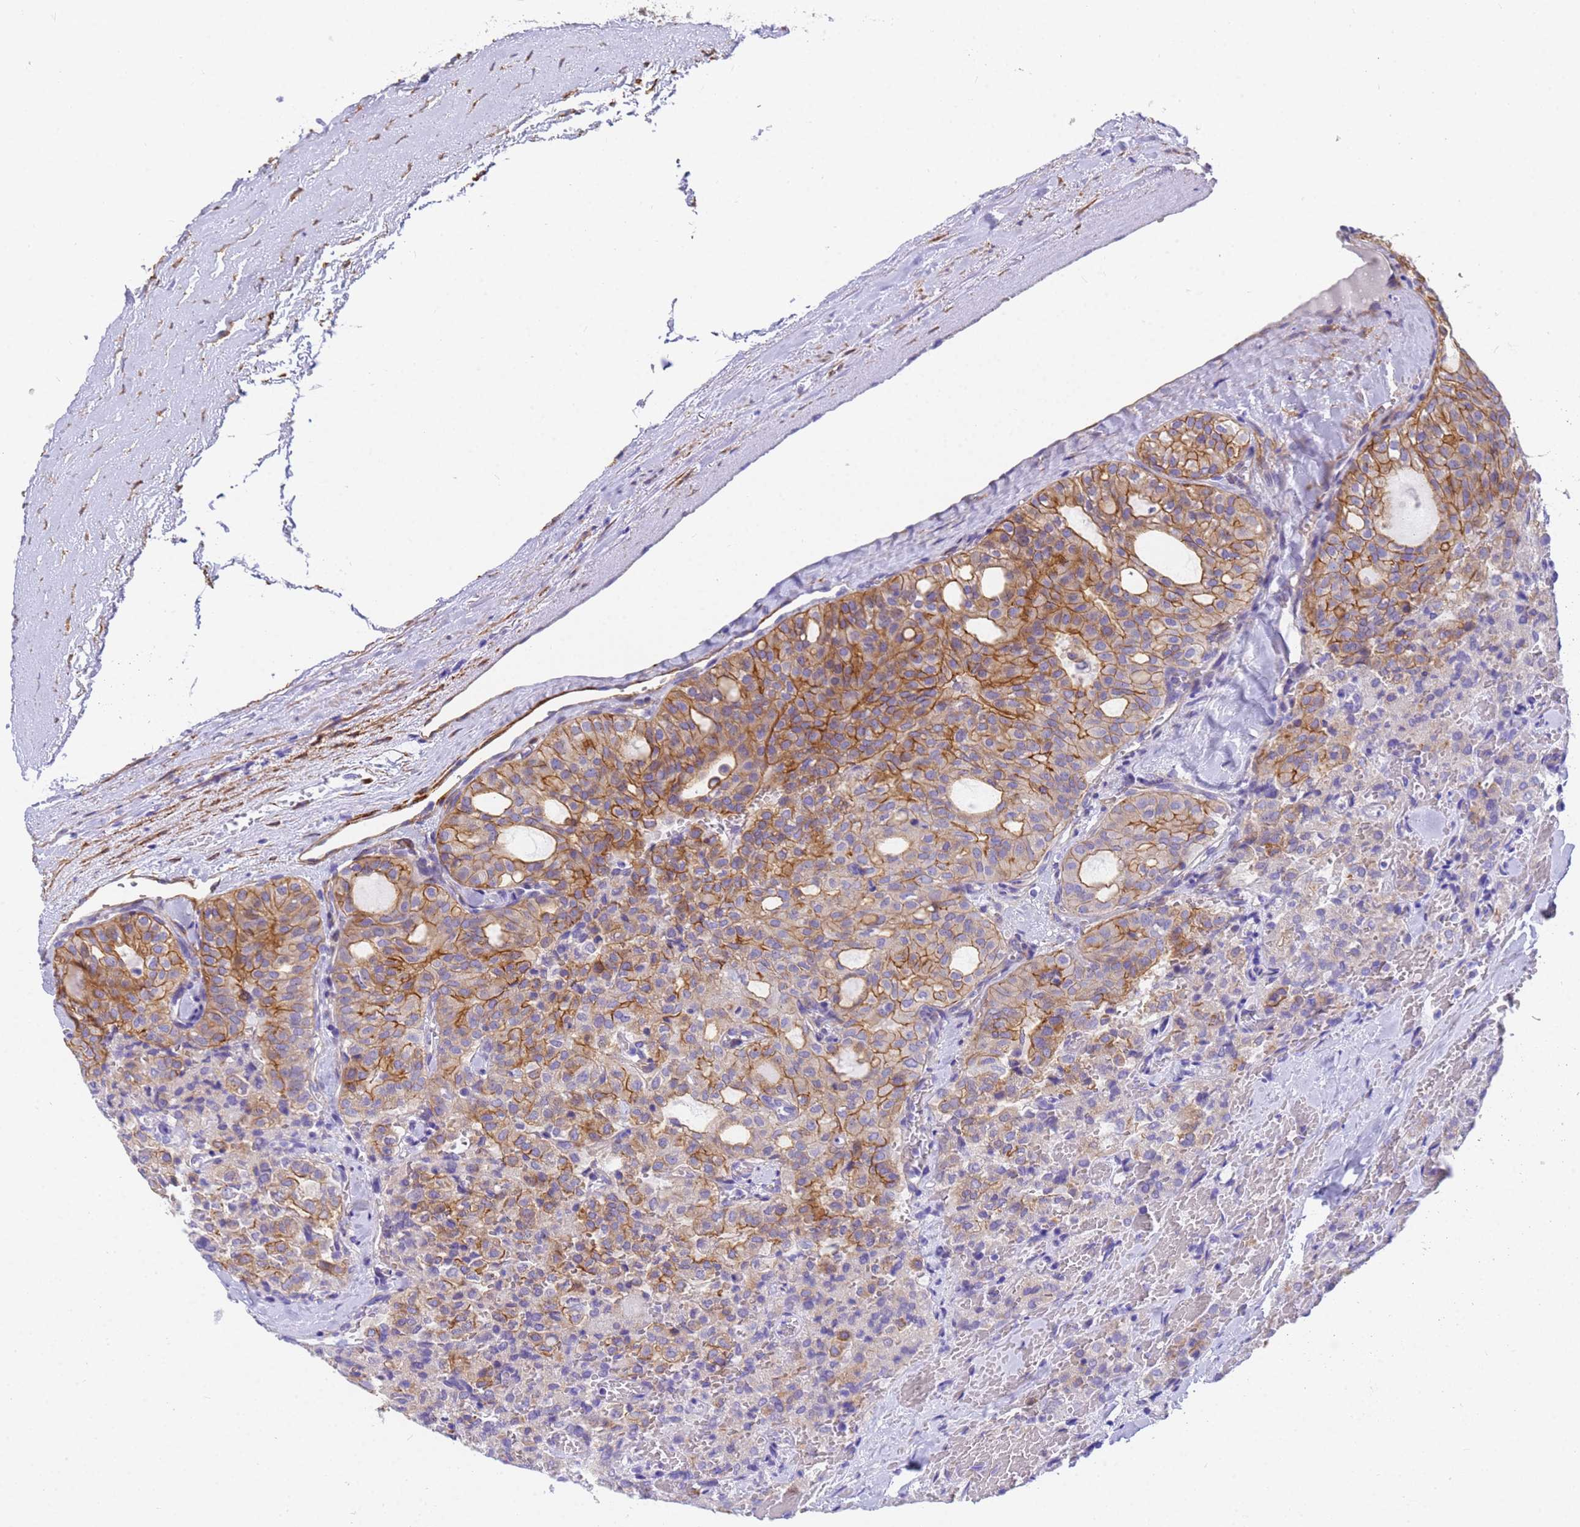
{"staining": {"intensity": "moderate", "quantity": "25%-75%", "location": "cytoplasmic/membranous"}, "tissue": "thyroid cancer", "cell_type": "Tumor cells", "image_type": "cancer", "snomed": [{"axis": "morphology", "description": "Follicular adenoma carcinoma, NOS"}, {"axis": "topography", "description": "Thyroid gland"}], "caption": "Brown immunohistochemical staining in thyroid cancer exhibits moderate cytoplasmic/membranous expression in about 25%-75% of tumor cells.", "gene": "MVB12A", "patient": {"sex": "male", "age": 75}}